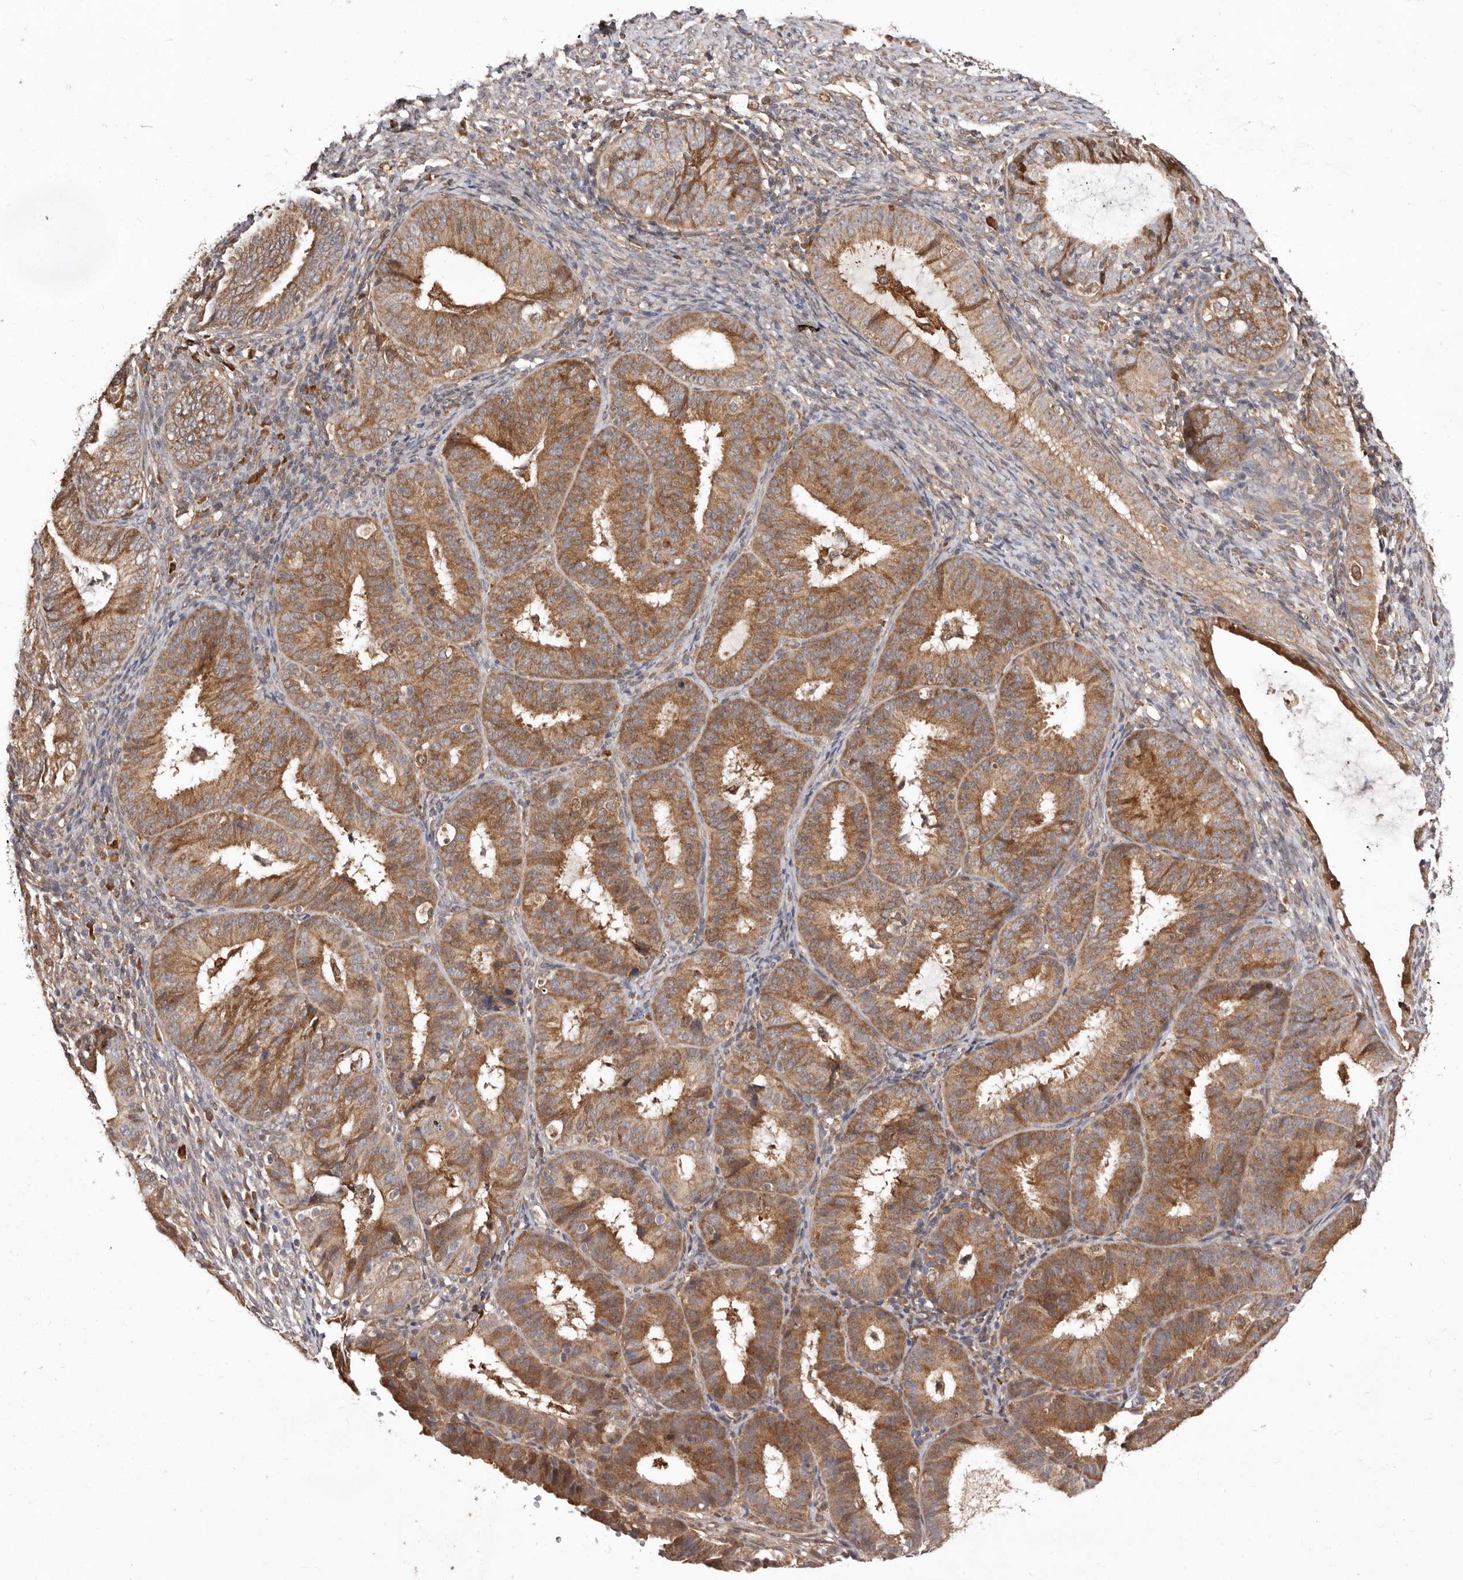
{"staining": {"intensity": "moderate", "quantity": ">75%", "location": "cytoplasmic/membranous"}, "tissue": "endometrial cancer", "cell_type": "Tumor cells", "image_type": "cancer", "snomed": [{"axis": "morphology", "description": "Adenocarcinoma, NOS"}, {"axis": "topography", "description": "Endometrium"}], "caption": "Endometrial cancer stained for a protein demonstrates moderate cytoplasmic/membranous positivity in tumor cells.", "gene": "RRM2B", "patient": {"sex": "female", "age": 51}}